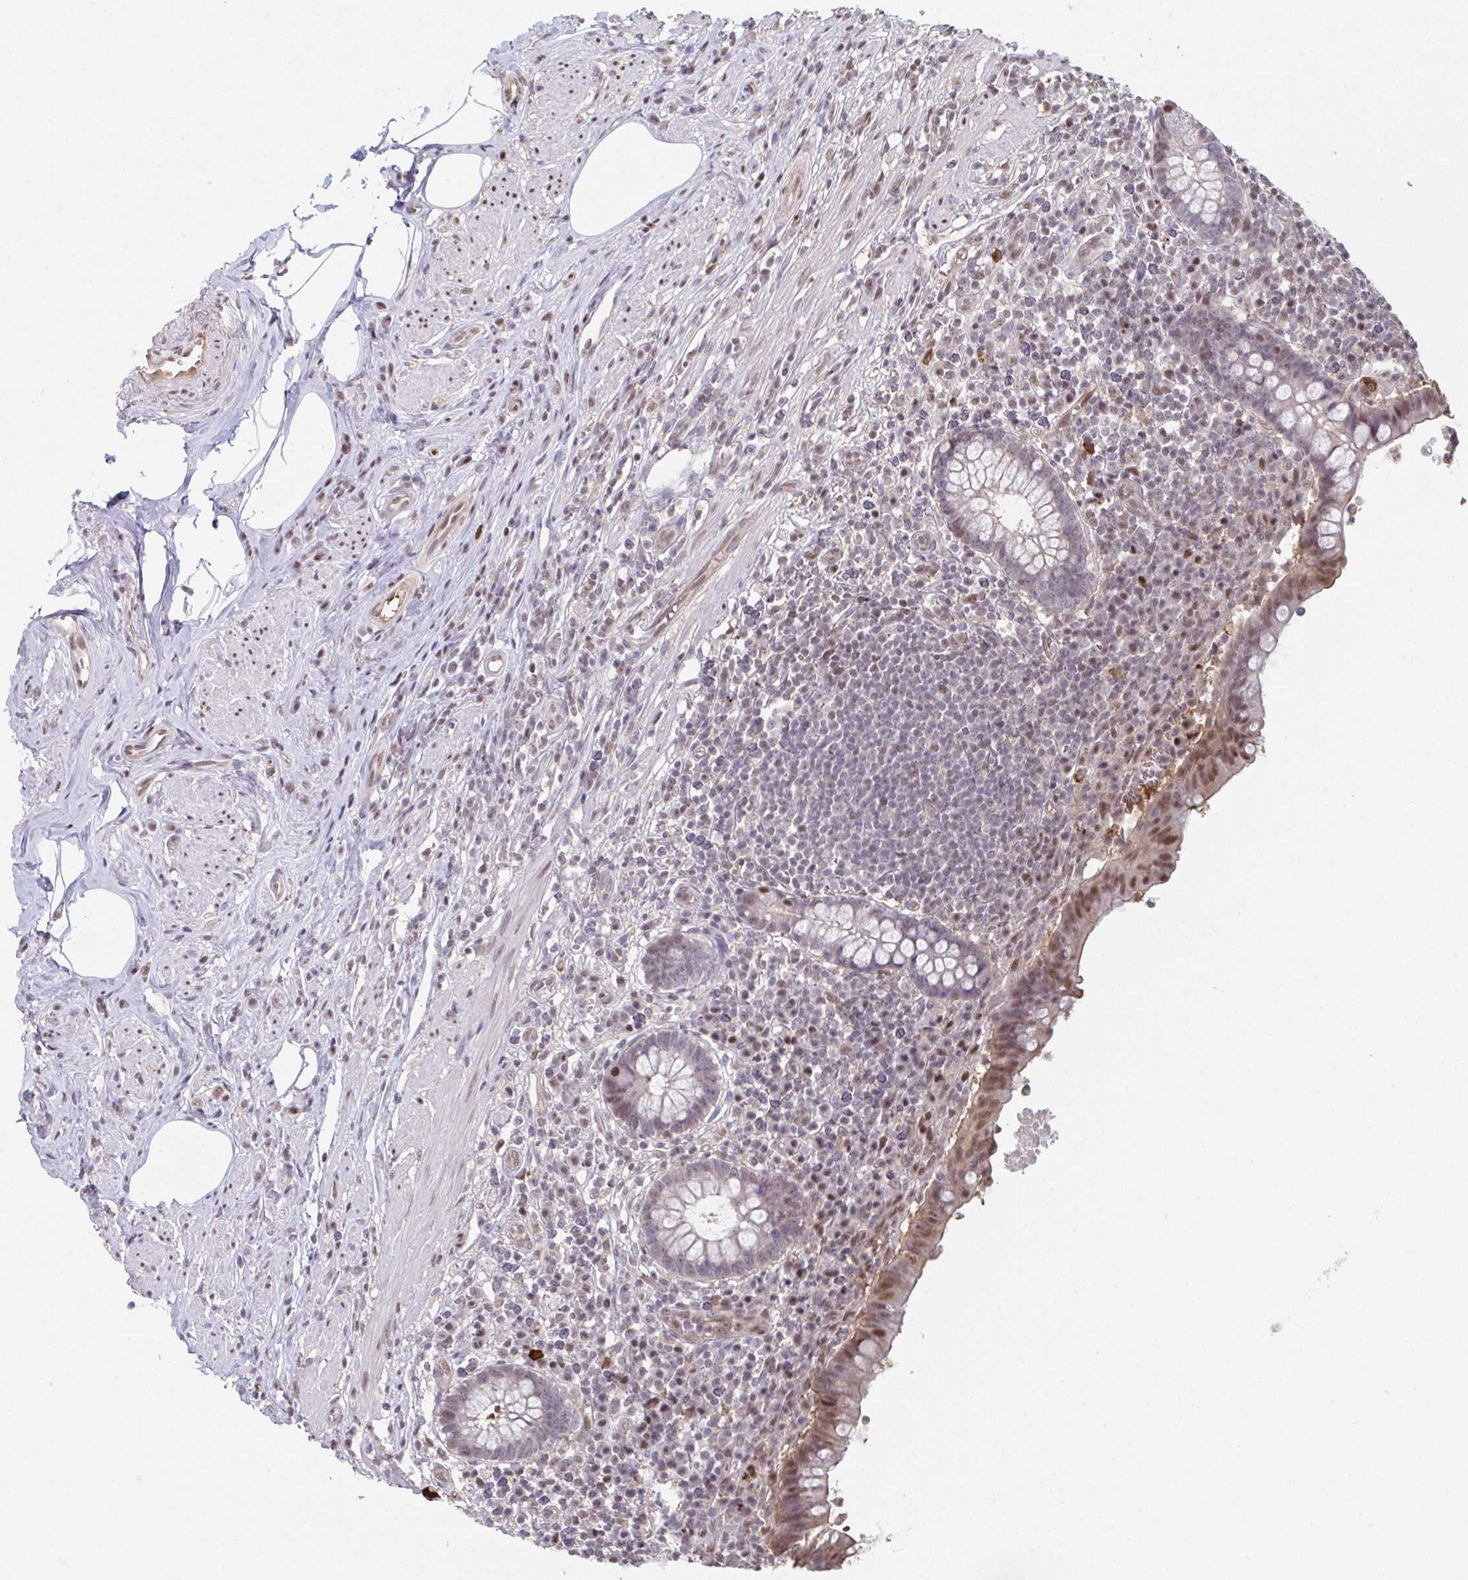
{"staining": {"intensity": "moderate", "quantity": ">75%", "location": "cytoplasmic/membranous,nuclear"}, "tissue": "appendix", "cell_type": "Glandular cells", "image_type": "normal", "snomed": [{"axis": "morphology", "description": "Normal tissue, NOS"}, {"axis": "topography", "description": "Appendix"}], "caption": "The immunohistochemical stain shows moderate cytoplasmic/membranous,nuclear expression in glandular cells of normal appendix.", "gene": "ACD", "patient": {"sex": "female", "age": 56}}